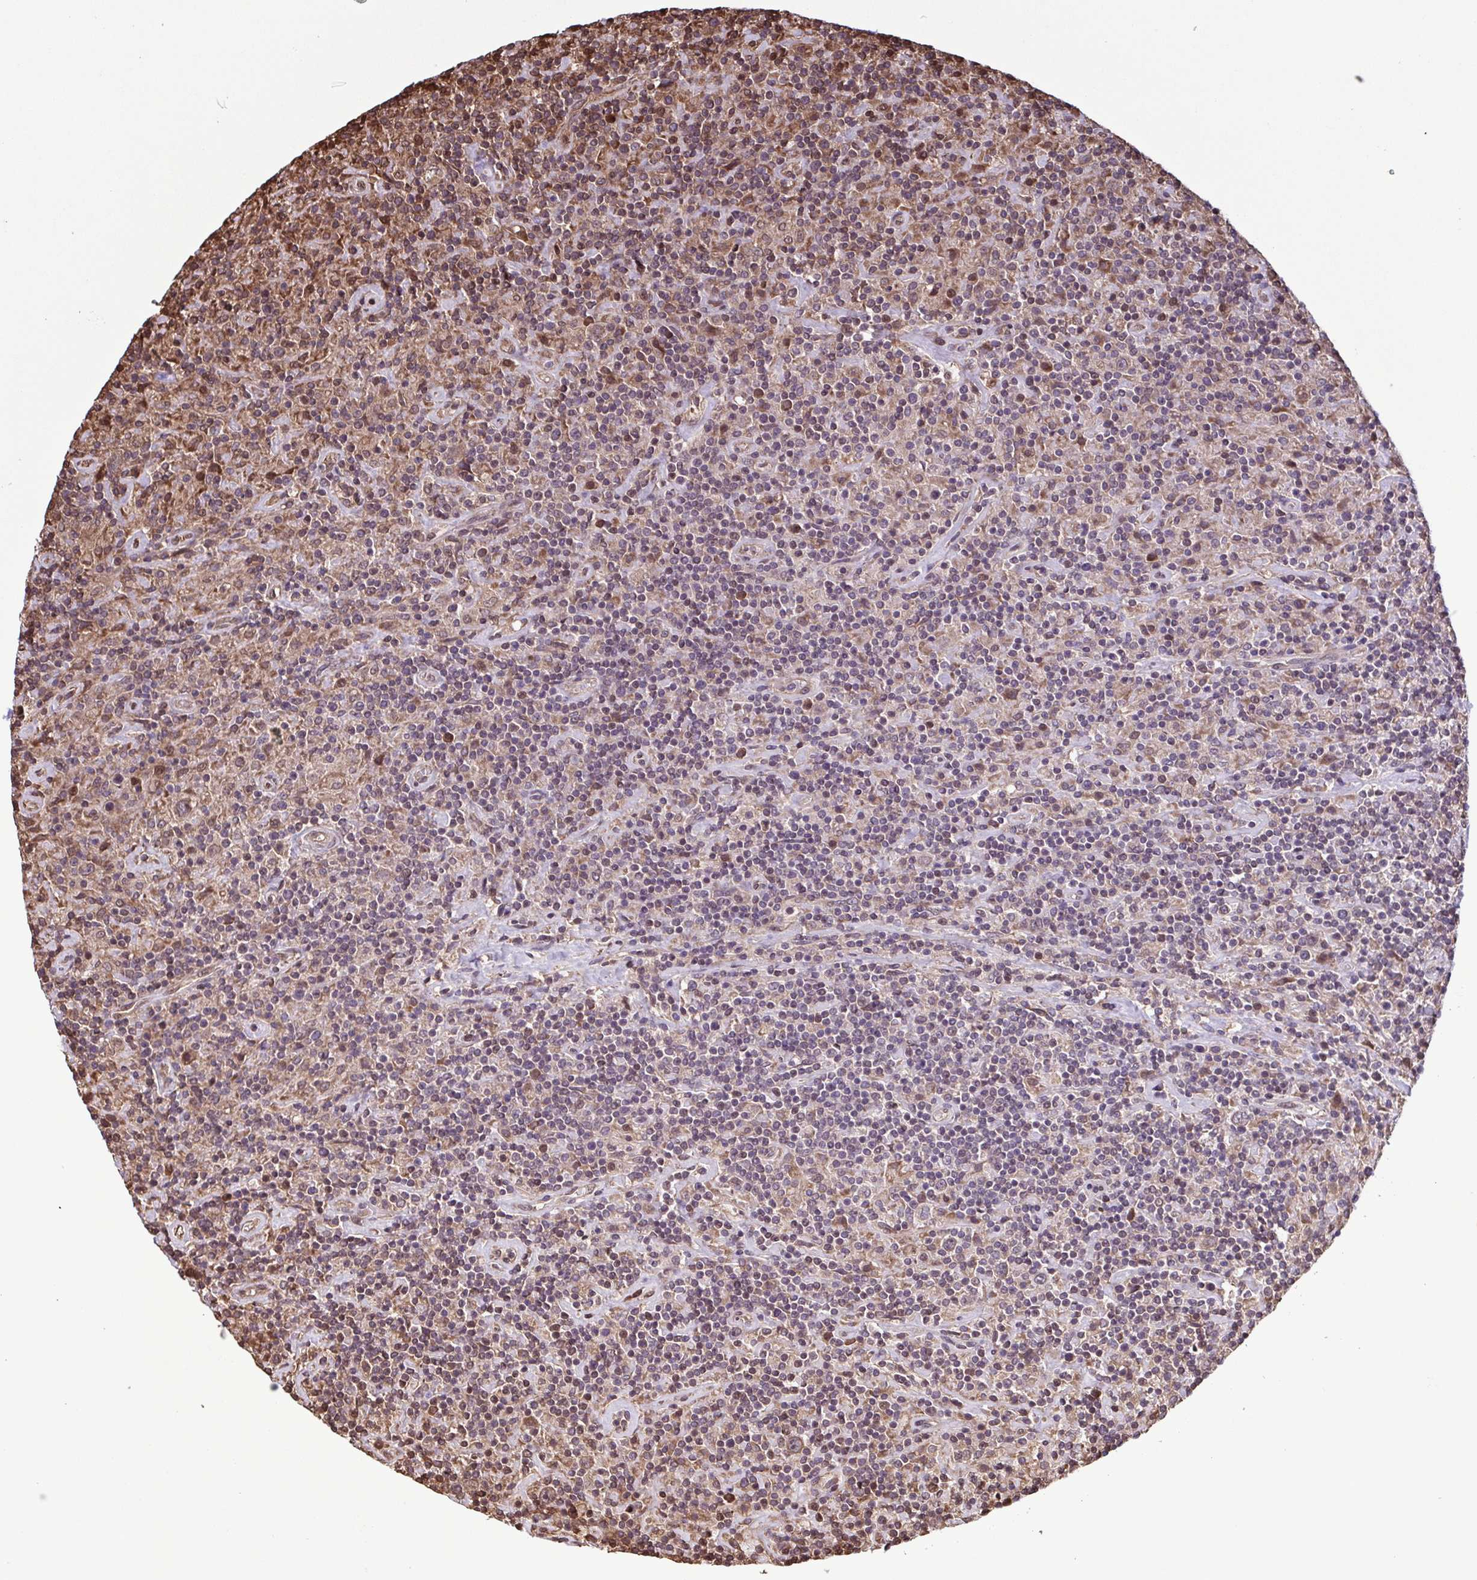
{"staining": {"intensity": "weak", "quantity": "<25%", "location": "cytoplasmic/membranous"}, "tissue": "lymphoma", "cell_type": "Tumor cells", "image_type": "cancer", "snomed": [{"axis": "morphology", "description": "Hodgkin's disease, NOS"}, {"axis": "topography", "description": "Lymph node"}], "caption": "There is no significant expression in tumor cells of Hodgkin's disease.", "gene": "SEC63", "patient": {"sex": "male", "age": 70}}